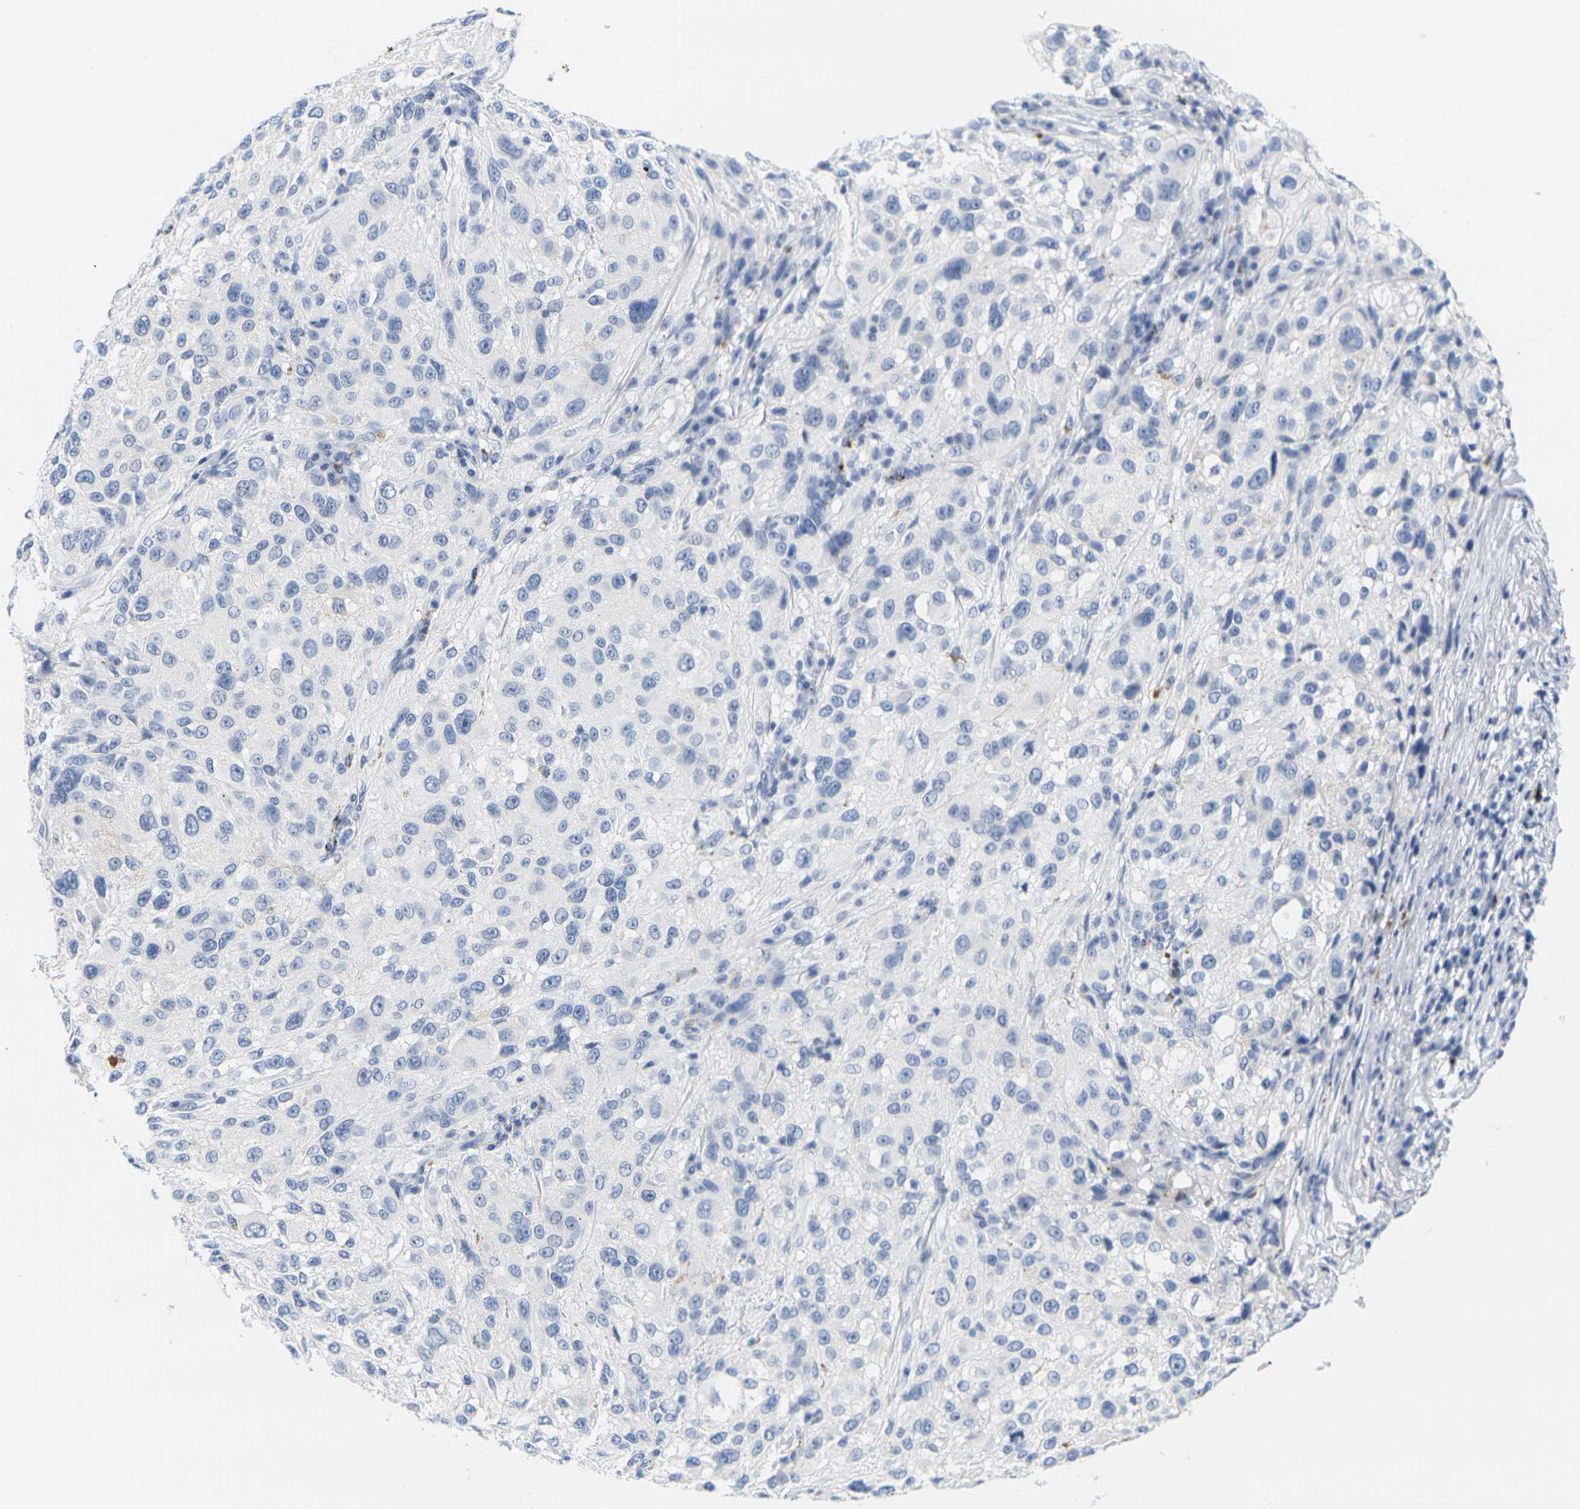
{"staining": {"intensity": "negative", "quantity": "none", "location": "none"}, "tissue": "melanoma", "cell_type": "Tumor cells", "image_type": "cancer", "snomed": [{"axis": "morphology", "description": "Necrosis, NOS"}, {"axis": "morphology", "description": "Malignant melanoma, NOS"}, {"axis": "topography", "description": "Skin"}], "caption": "An immunohistochemistry (IHC) image of malignant melanoma is shown. There is no staining in tumor cells of malignant melanoma.", "gene": "HLA-DOB", "patient": {"sex": "female", "age": 87}}